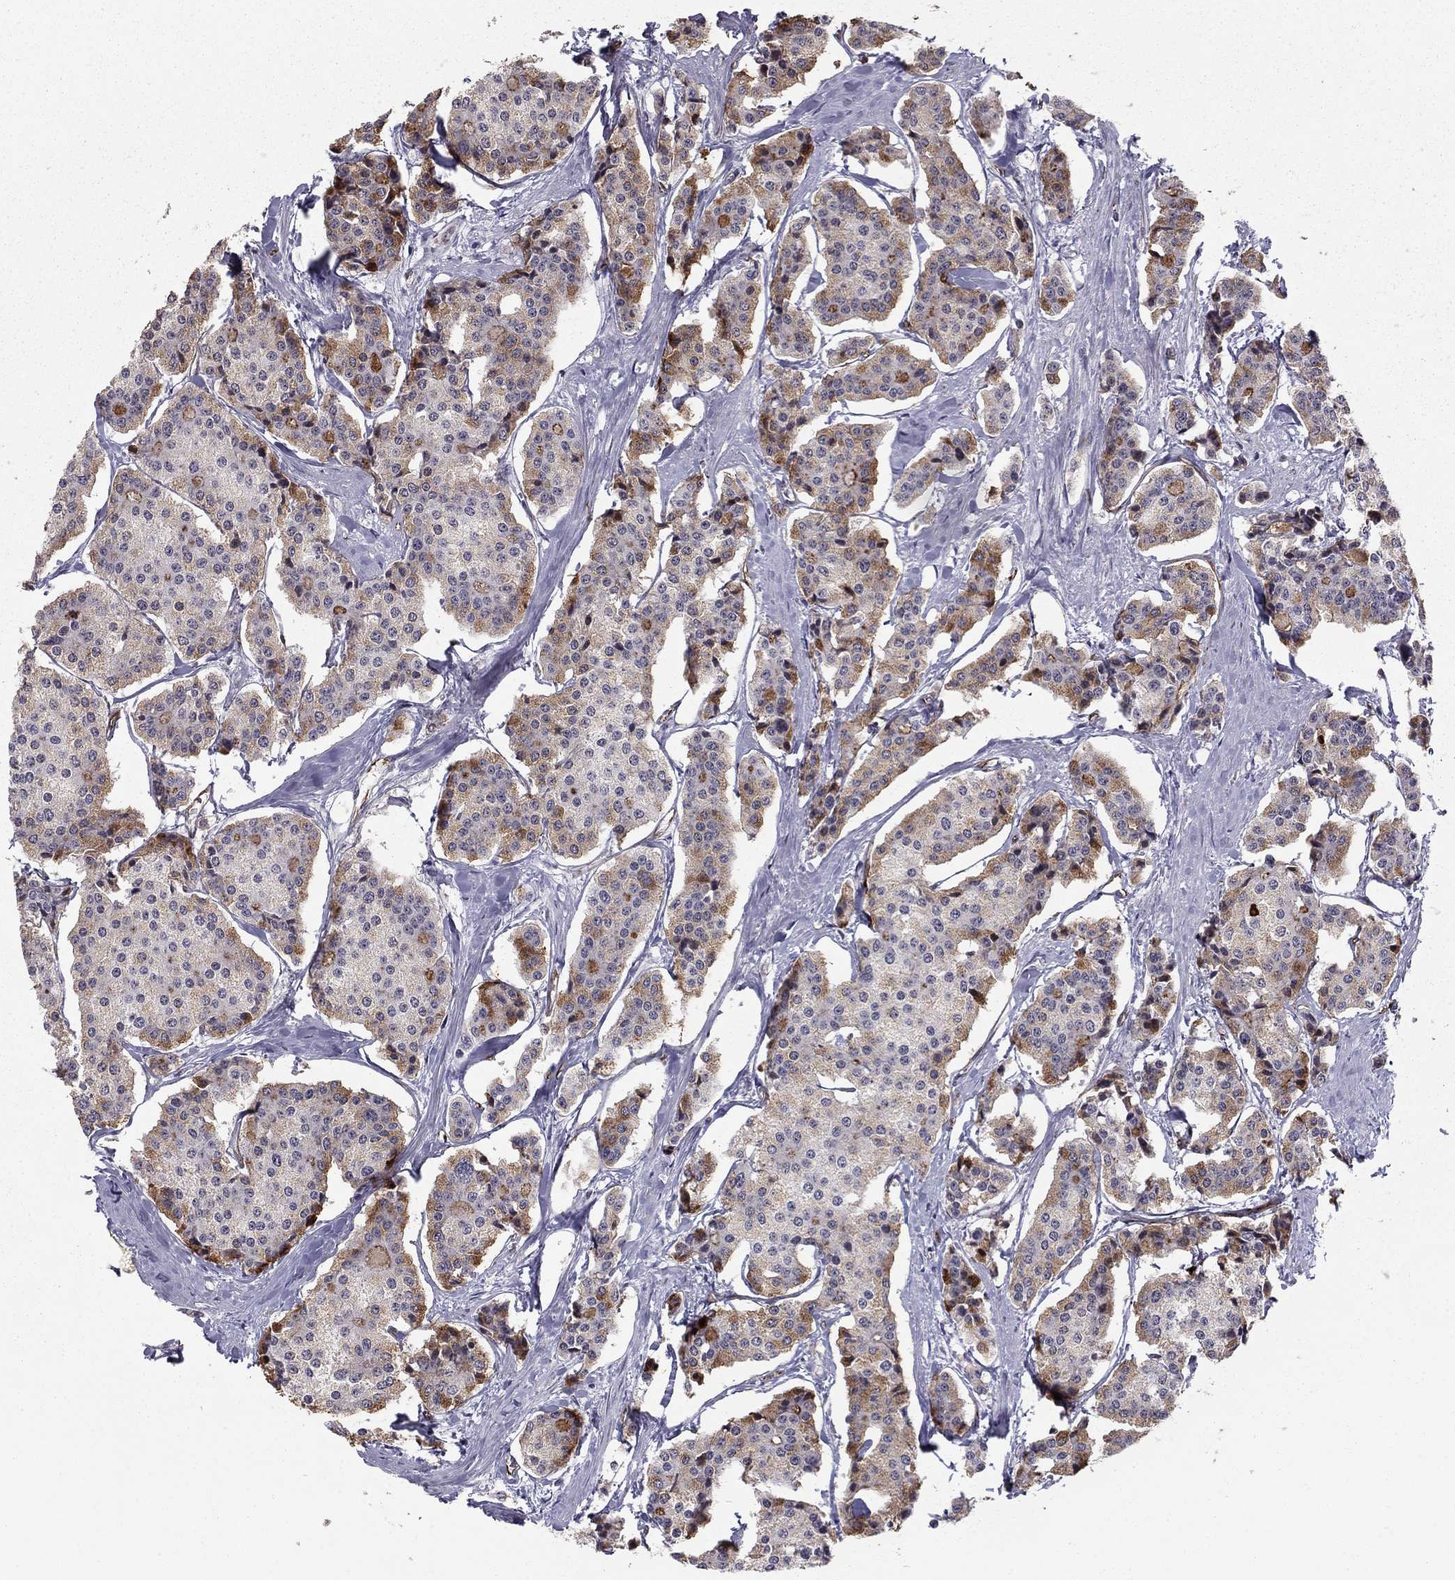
{"staining": {"intensity": "moderate", "quantity": "<25%", "location": "cytoplasmic/membranous"}, "tissue": "carcinoid", "cell_type": "Tumor cells", "image_type": "cancer", "snomed": [{"axis": "morphology", "description": "Carcinoid, malignant, NOS"}, {"axis": "topography", "description": "Small intestine"}], "caption": "Moderate cytoplasmic/membranous positivity for a protein is seen in approximately <25% of tumor cells of carcinoid using immunohistochemistry (IHC).", "gene": "ANKS4B", "patient": {"sex": "female", "age": 65}}